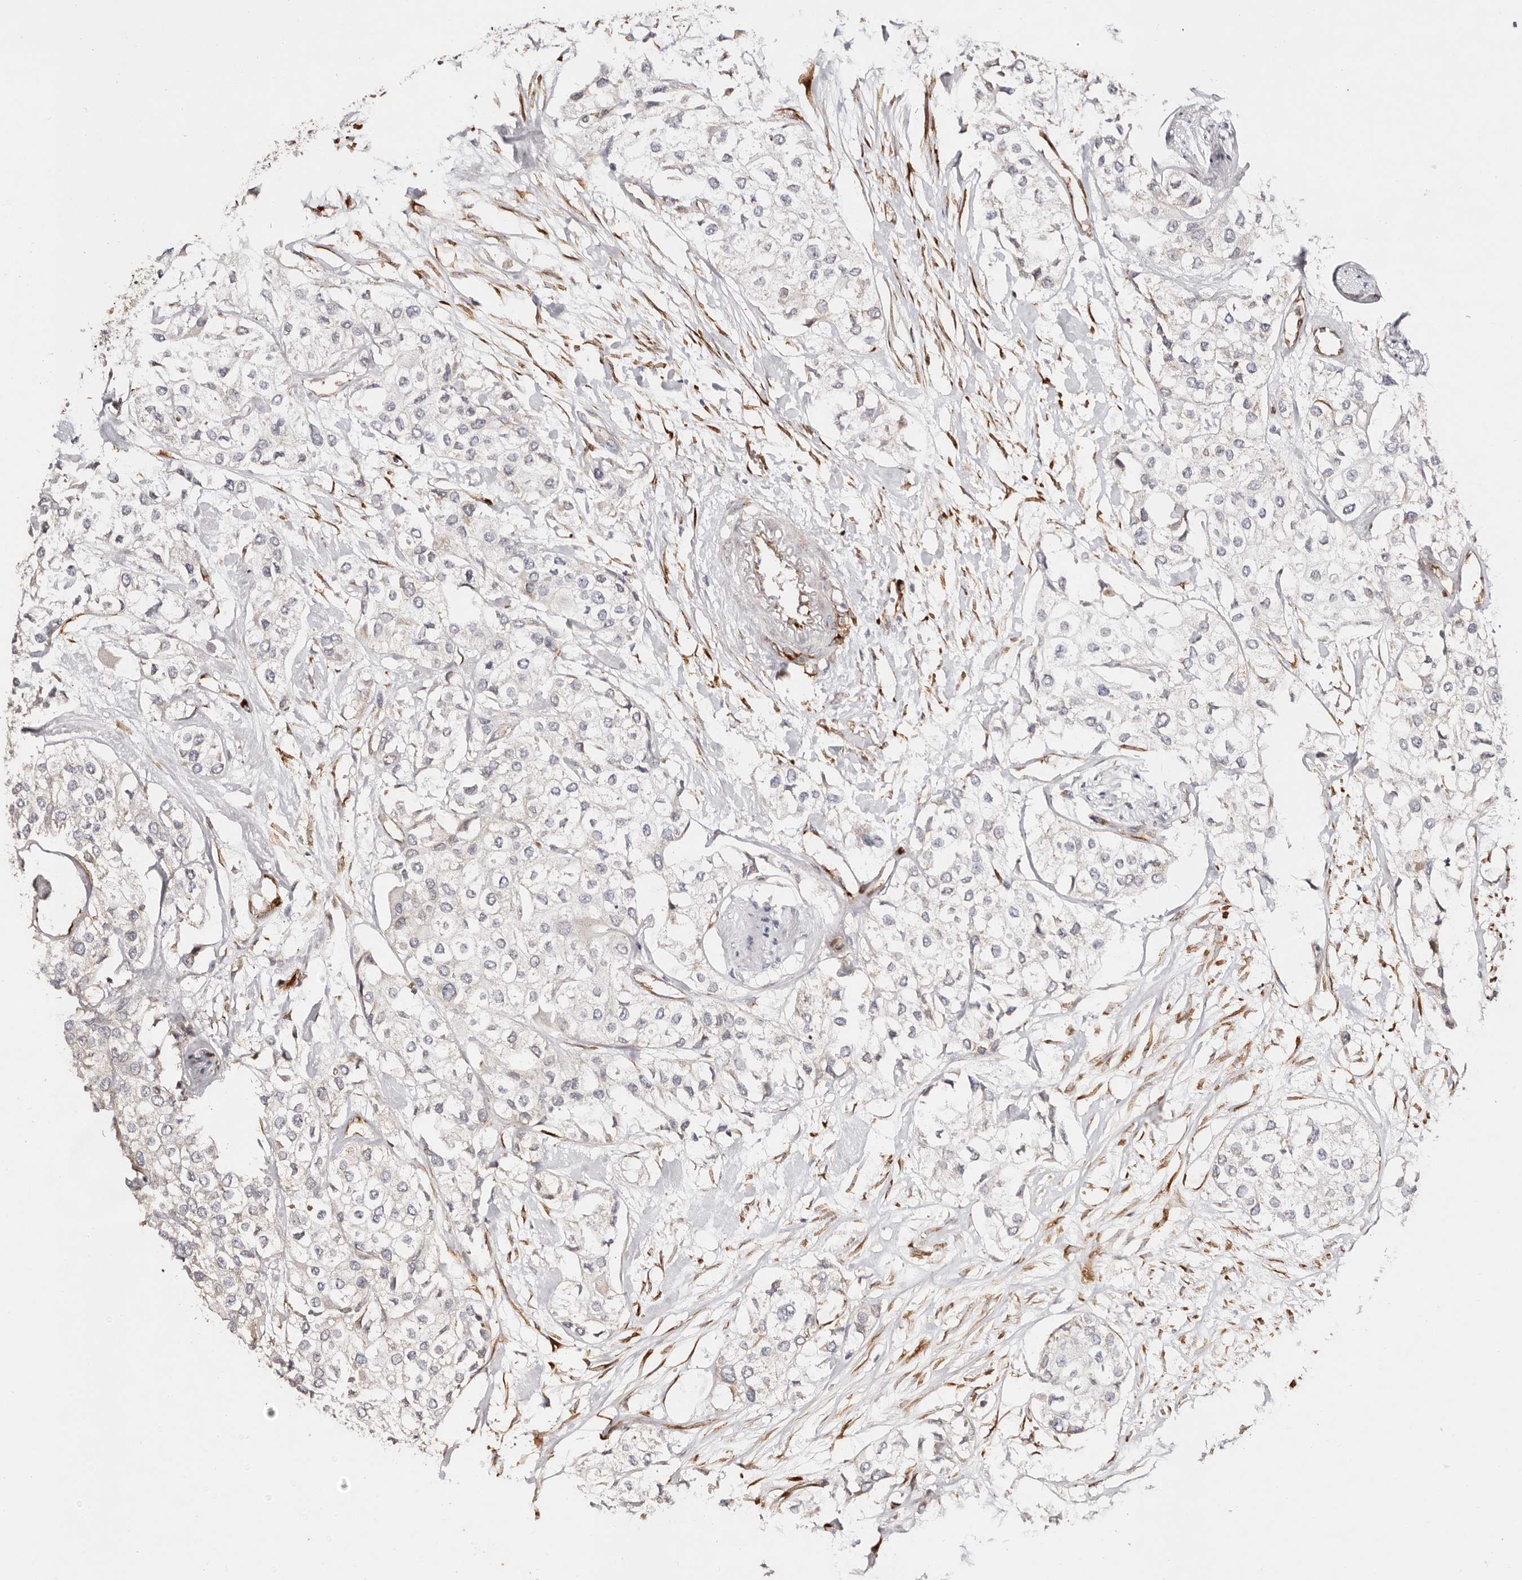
{"staining": {"intensity": "negative", "quantity": "none", "location": "none"}, "tissue": "urothelial cancer", "cell_type": "Tumor cells", "image_type": "cancer", "snomed": [{"axis": "morphology", "description": "Urothelial carcinoma, High grade"}, {"axis": "topography", "description": "Urinary bladder"}], "caption": "This is an immunohistochemistry photomicrograph of human urothelial cancer. There is no staining in tumor cells.", "gene": "SERPINH1", "patient": {"sex": "male", "age": 64}}